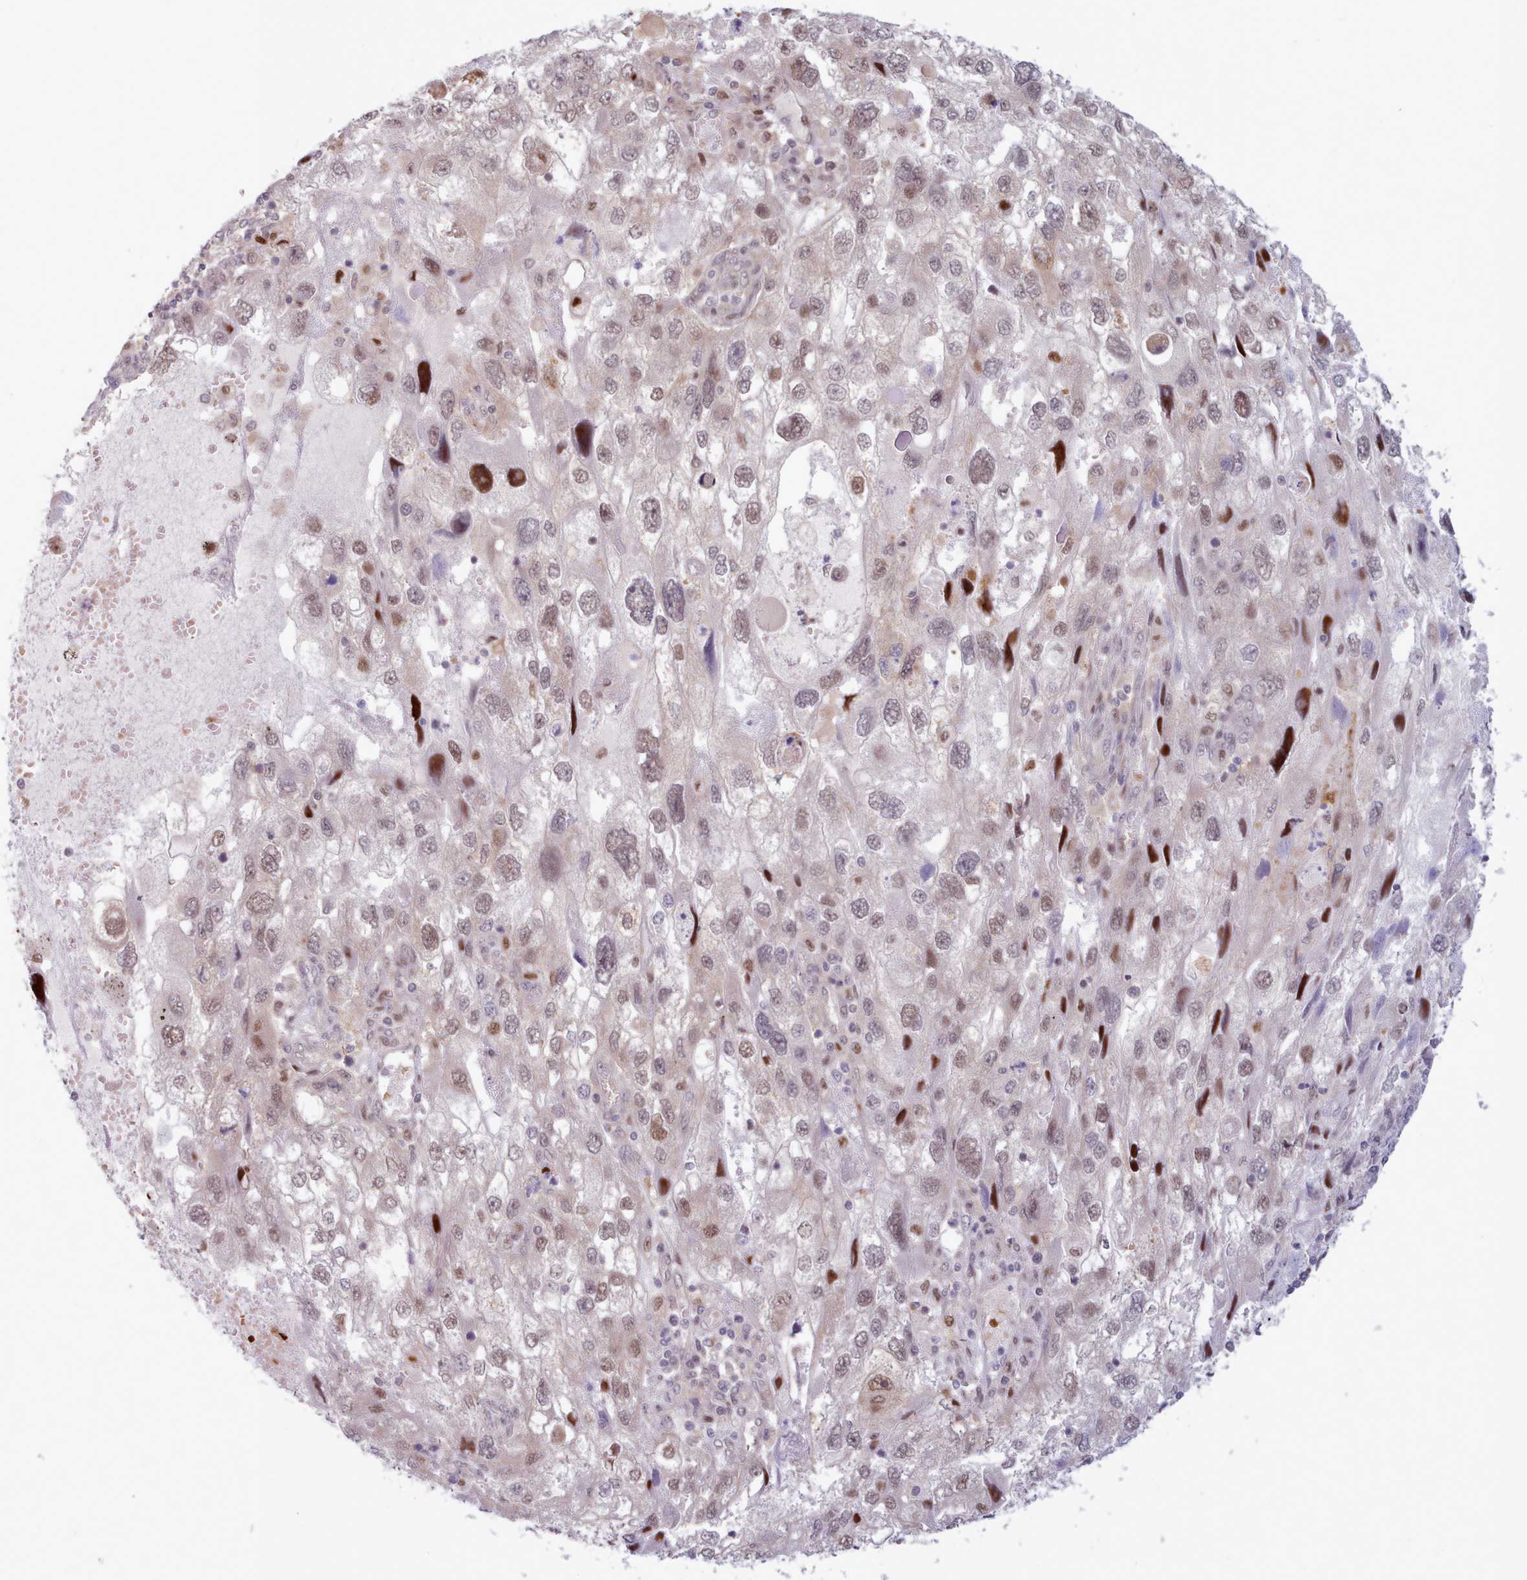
{"staining": {"intensity": "moderate", "quantity": "25%-75%", "location": "cytoplasmic/membranous,nuclear"}, "tissue": "endometrial cancer", "cell_type": "Tumor cells", "image_type": "cancer", "snomed": [{"axis": "morphology", "description": "Adenocarcinoma, NOS"}, {"axis": "topography", "description": "Endometrium"}], "caption": "IHC staining of adenocarcinoma (endometrial), which displays medium levels of moderate cytoplasmic/membranous and nuclear expression in approximately 25%-75% of tumor cells indicating moderate cytoplasmic/membranous and nuclear protein expression. The staining was performed using DAB (brown) for protein detection and nuclei were counterstained in hematoxylin (blue).", "gene": "KBTBD7", "patient": {"sex": "female", "age": 49}}